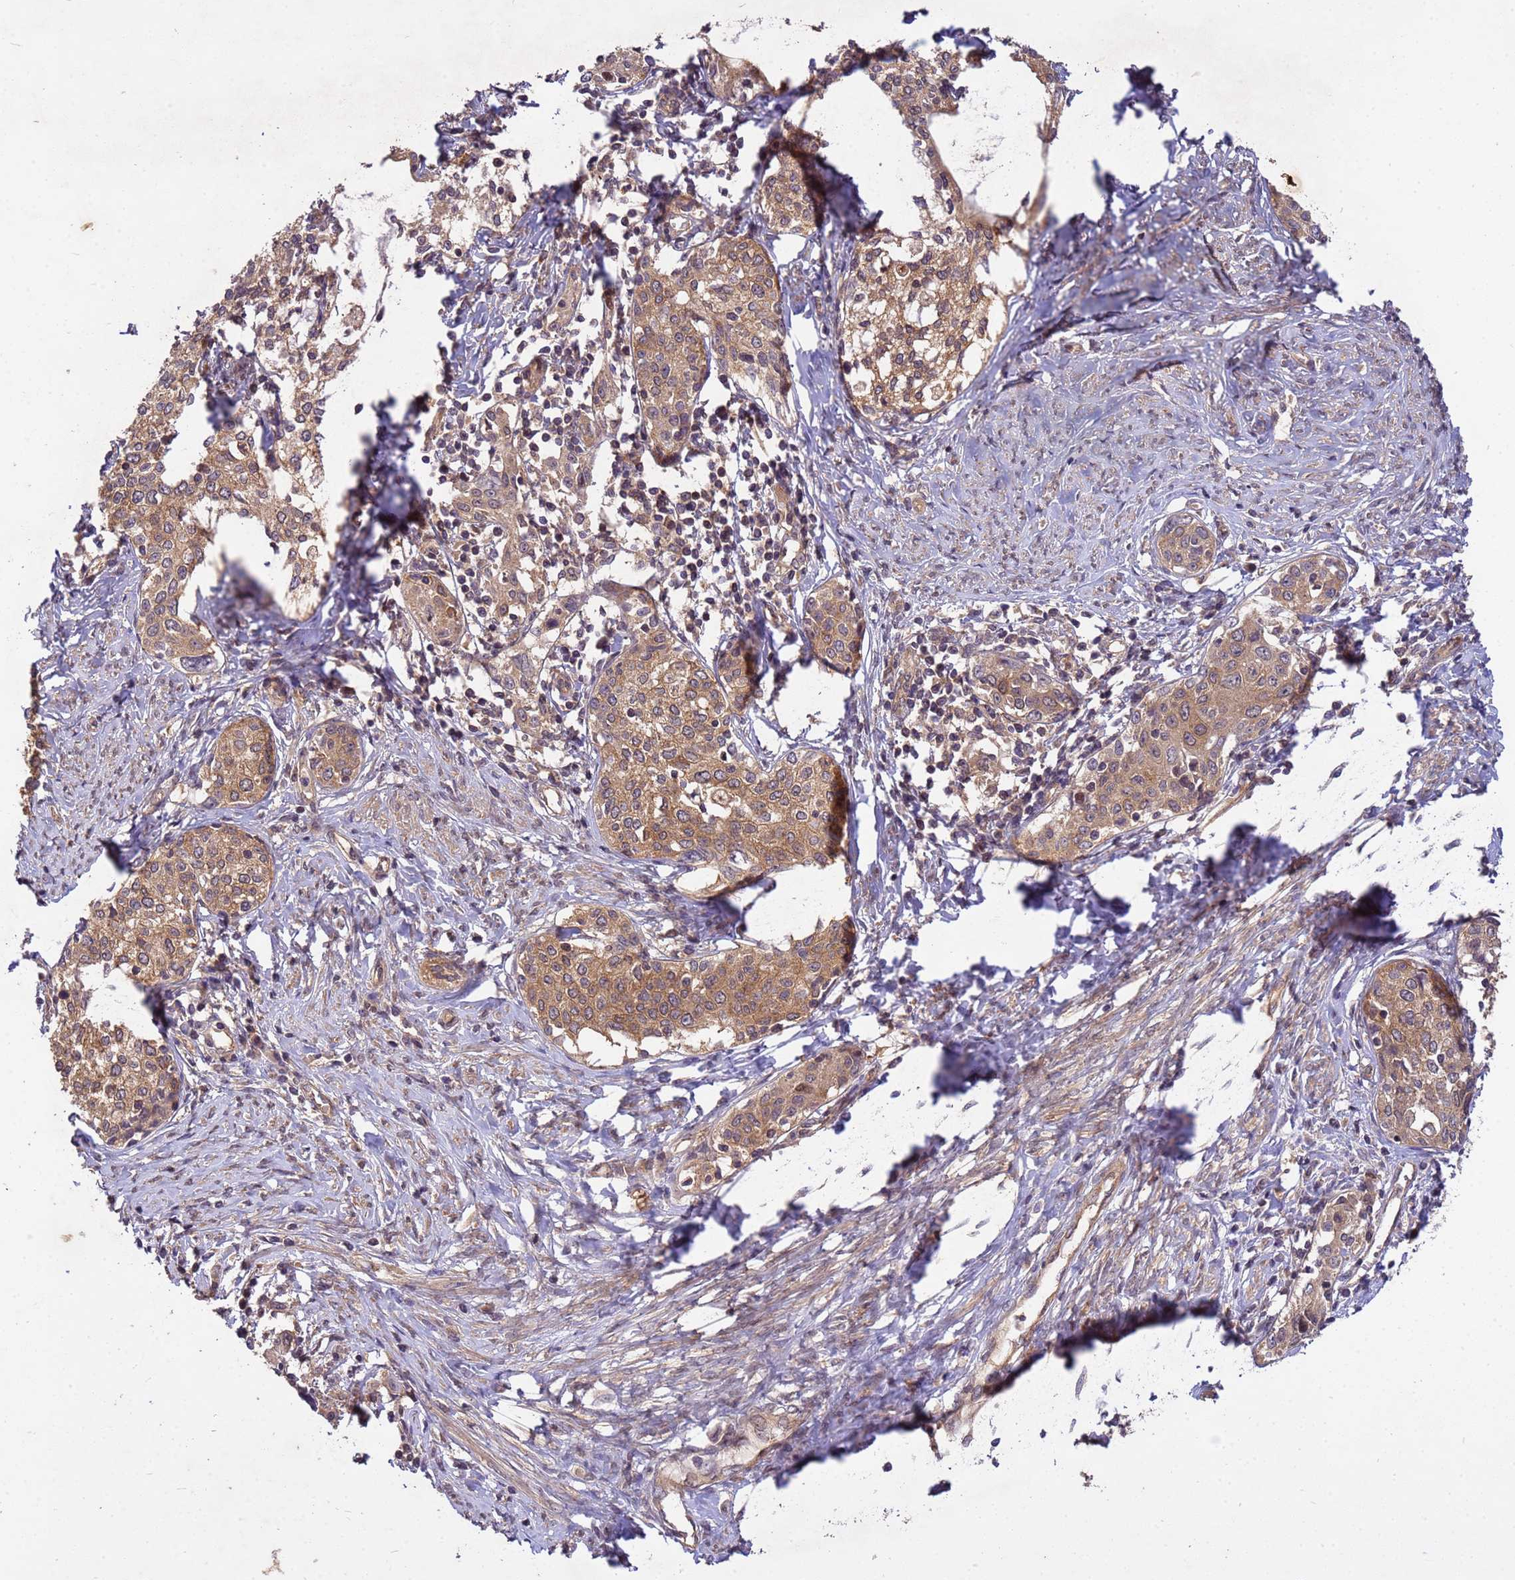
{"staining": {"intensity": "moderate", "quantity": ">75%", "location": "cytoplasmic/membranous"}, "tissue": "cervical cancer", "cell_type": "Tumor cells", "image_type": "cancer", "snomed": [{"axis": "morphology", "description": "Squamous cell carcinoma, NOS"}, {"axis": "morphology", "description": "Adenocarcinoma, NOS"}, {"axis": "topography", "description": "Cervix"}], "caption": "Immunohistochemical staining of cervical cancer (squamous cell carcinoma) shows medium levels of moderate cytoplasmic/membranous protein expression in approximately >75% of tumor cells.", "gene": "PPP2CB", "patient": {"sex": "female", "age": 52}}